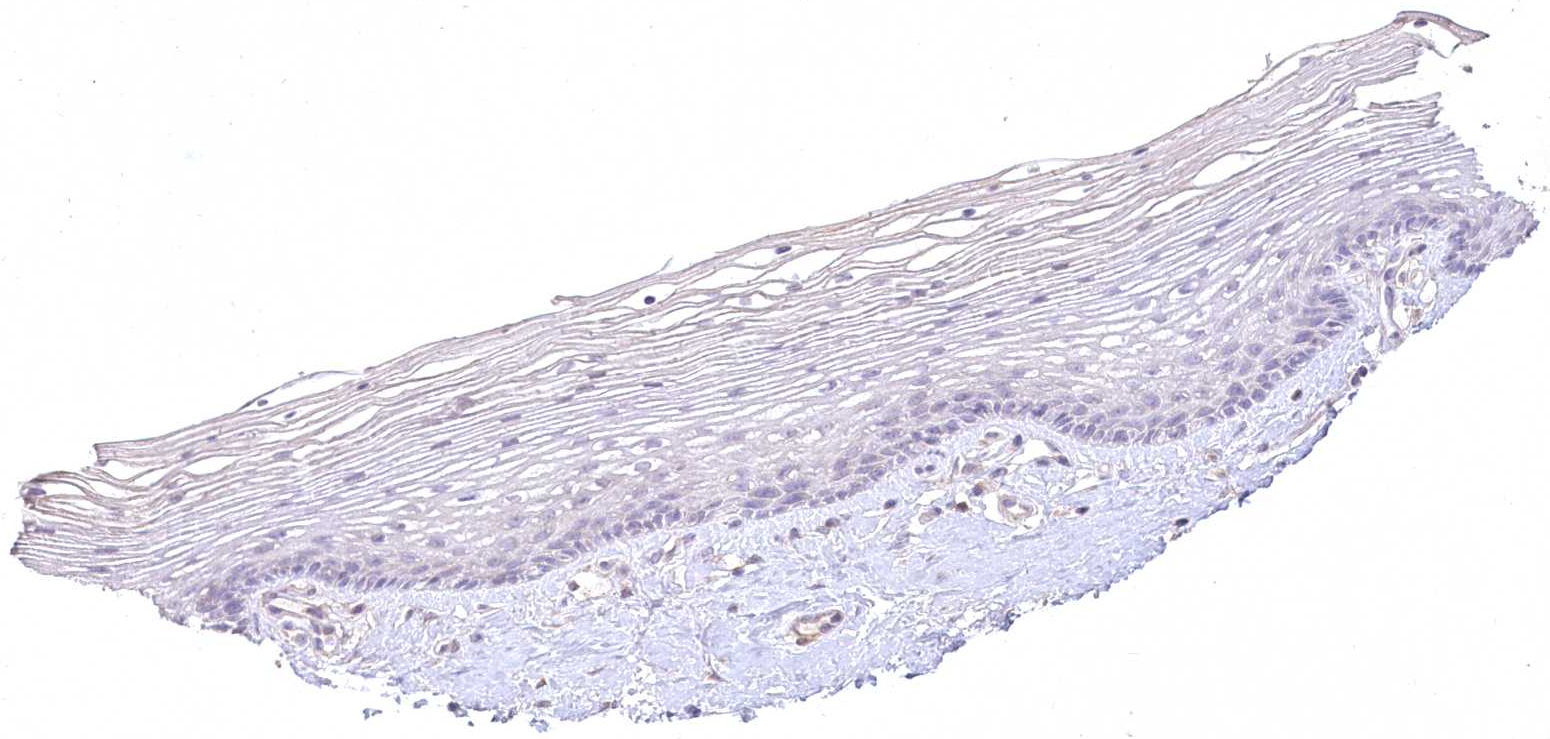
{"staining": {"intensity": "weak", "quantity": "<25%", "location": "cytoplasmic/membranous"}, "tissue": "vagina", "cell_type": "Squamous epithelial cells", "image_type": "normal", "snomed": [{"axis": "morphology", "description": "Normal tissue, NOS"}, {"axis": "topography", "description": "Vagina"}], "caption": "Squamous epithelial cells are negative for protein expression in benign human vagina. (Immunohistochemistry (ihc), brightfield microscopy, high magnification).", "gene": "INPP4B", "patient": {"sex": "female", "age": 46}}